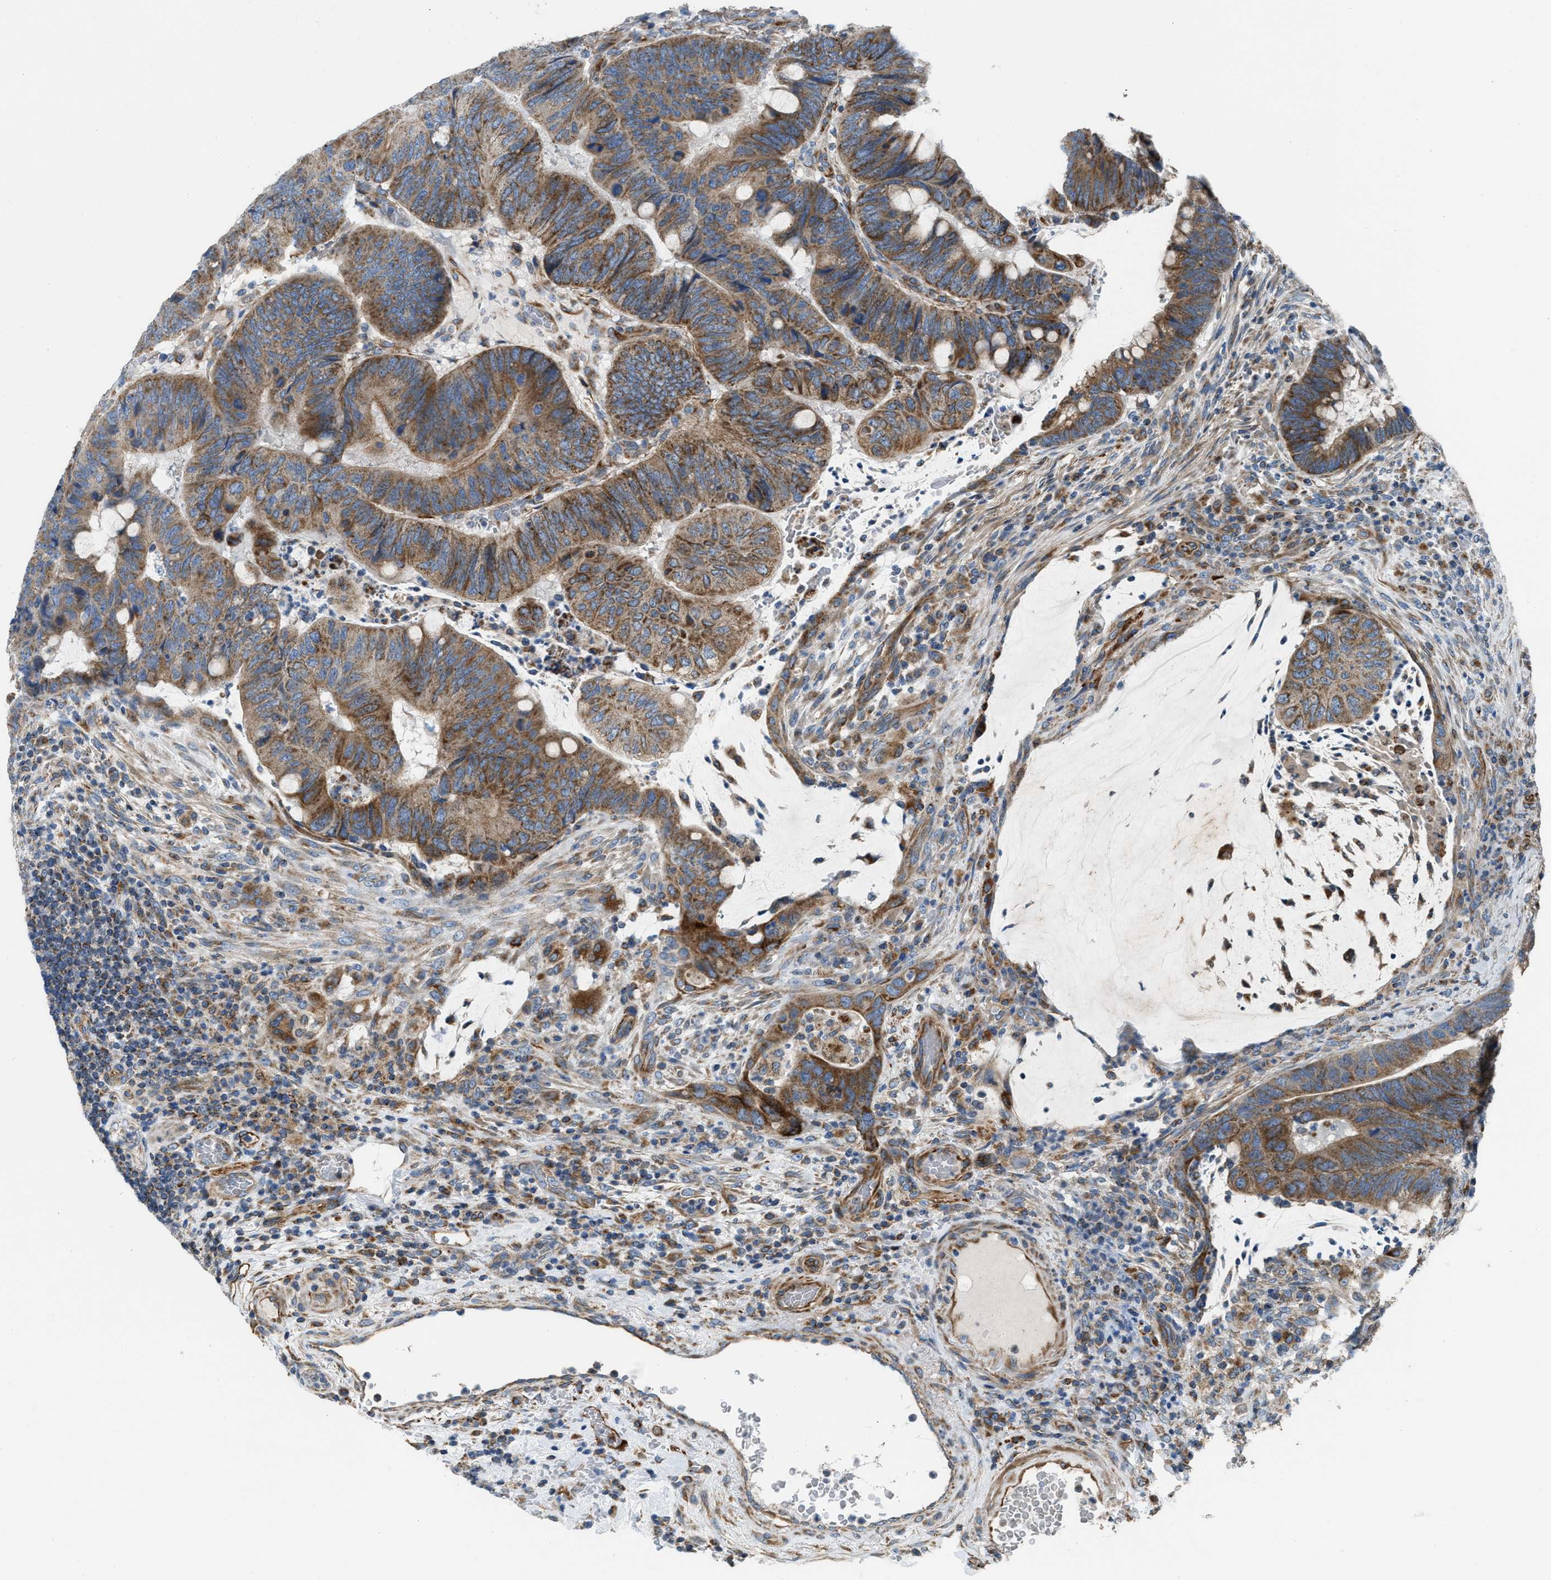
{"staining": {"intensity": "moderate", "quantity": ">75%", "location": "cytoplasmic/membranous"}, "tissue": "colorectal cancer", "cell_type": "Tumor cells", "image_type": "cancer", "snomed": [{"axis": "morphology", "description": "Normal tissue, NOS"}, {"axis": "morphology", "description": "Adenocarcinoma, NOS"}, {"axis": "topography", "description": "Rectum"}, {"axis": "topography", "description": "Peripheral nerve tissue"}], "caption": "This is an image of immunohistochemistry (IHC) staining of colorectal cancer (adenocarcinoma), which shows moderate staining in the cytoplasmic/membranous of tumor cells.", "gene": "SLC10A3", "patient": {"sex": "male", "age": 92}}